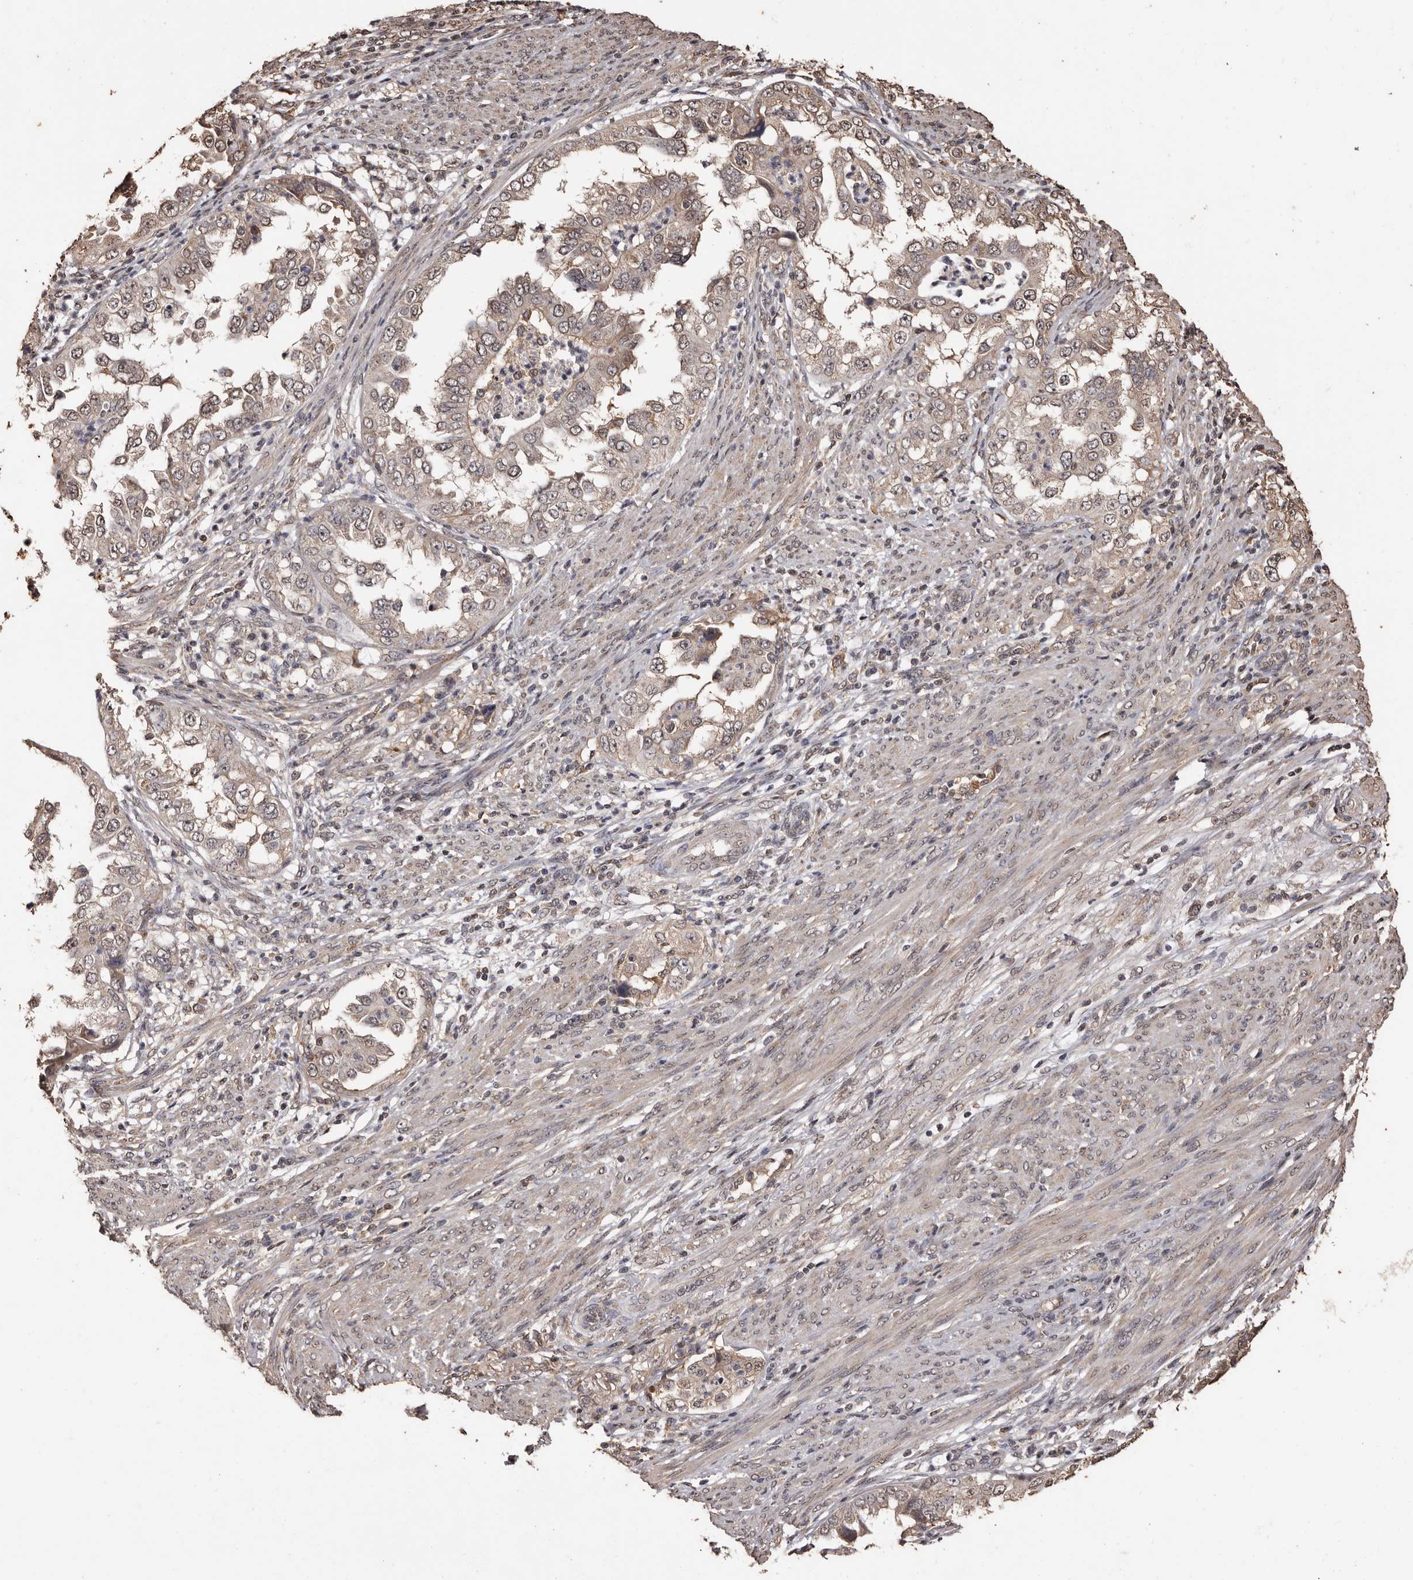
{"staining": {"intensity": "weak", "quantity": ">75%", "location": "cytoplasmic/membranous"}, "tissue": "endometrial cancer", "cell_type": "Tumor cells", "image_type": "cancer", "snomed": [{"axis": "morphology", "description": "Adenocarcinoma, NOS"}, {"axis": "topography", "description": "Endometrium"}], "caption": "Protein staining of endometrial cancer tissue reveals weak cytoplasmic/membranous staining in approximately >75% of tumor cells.", "gene": "NAV1", "patient": {"sex": "female", "age": 85}}